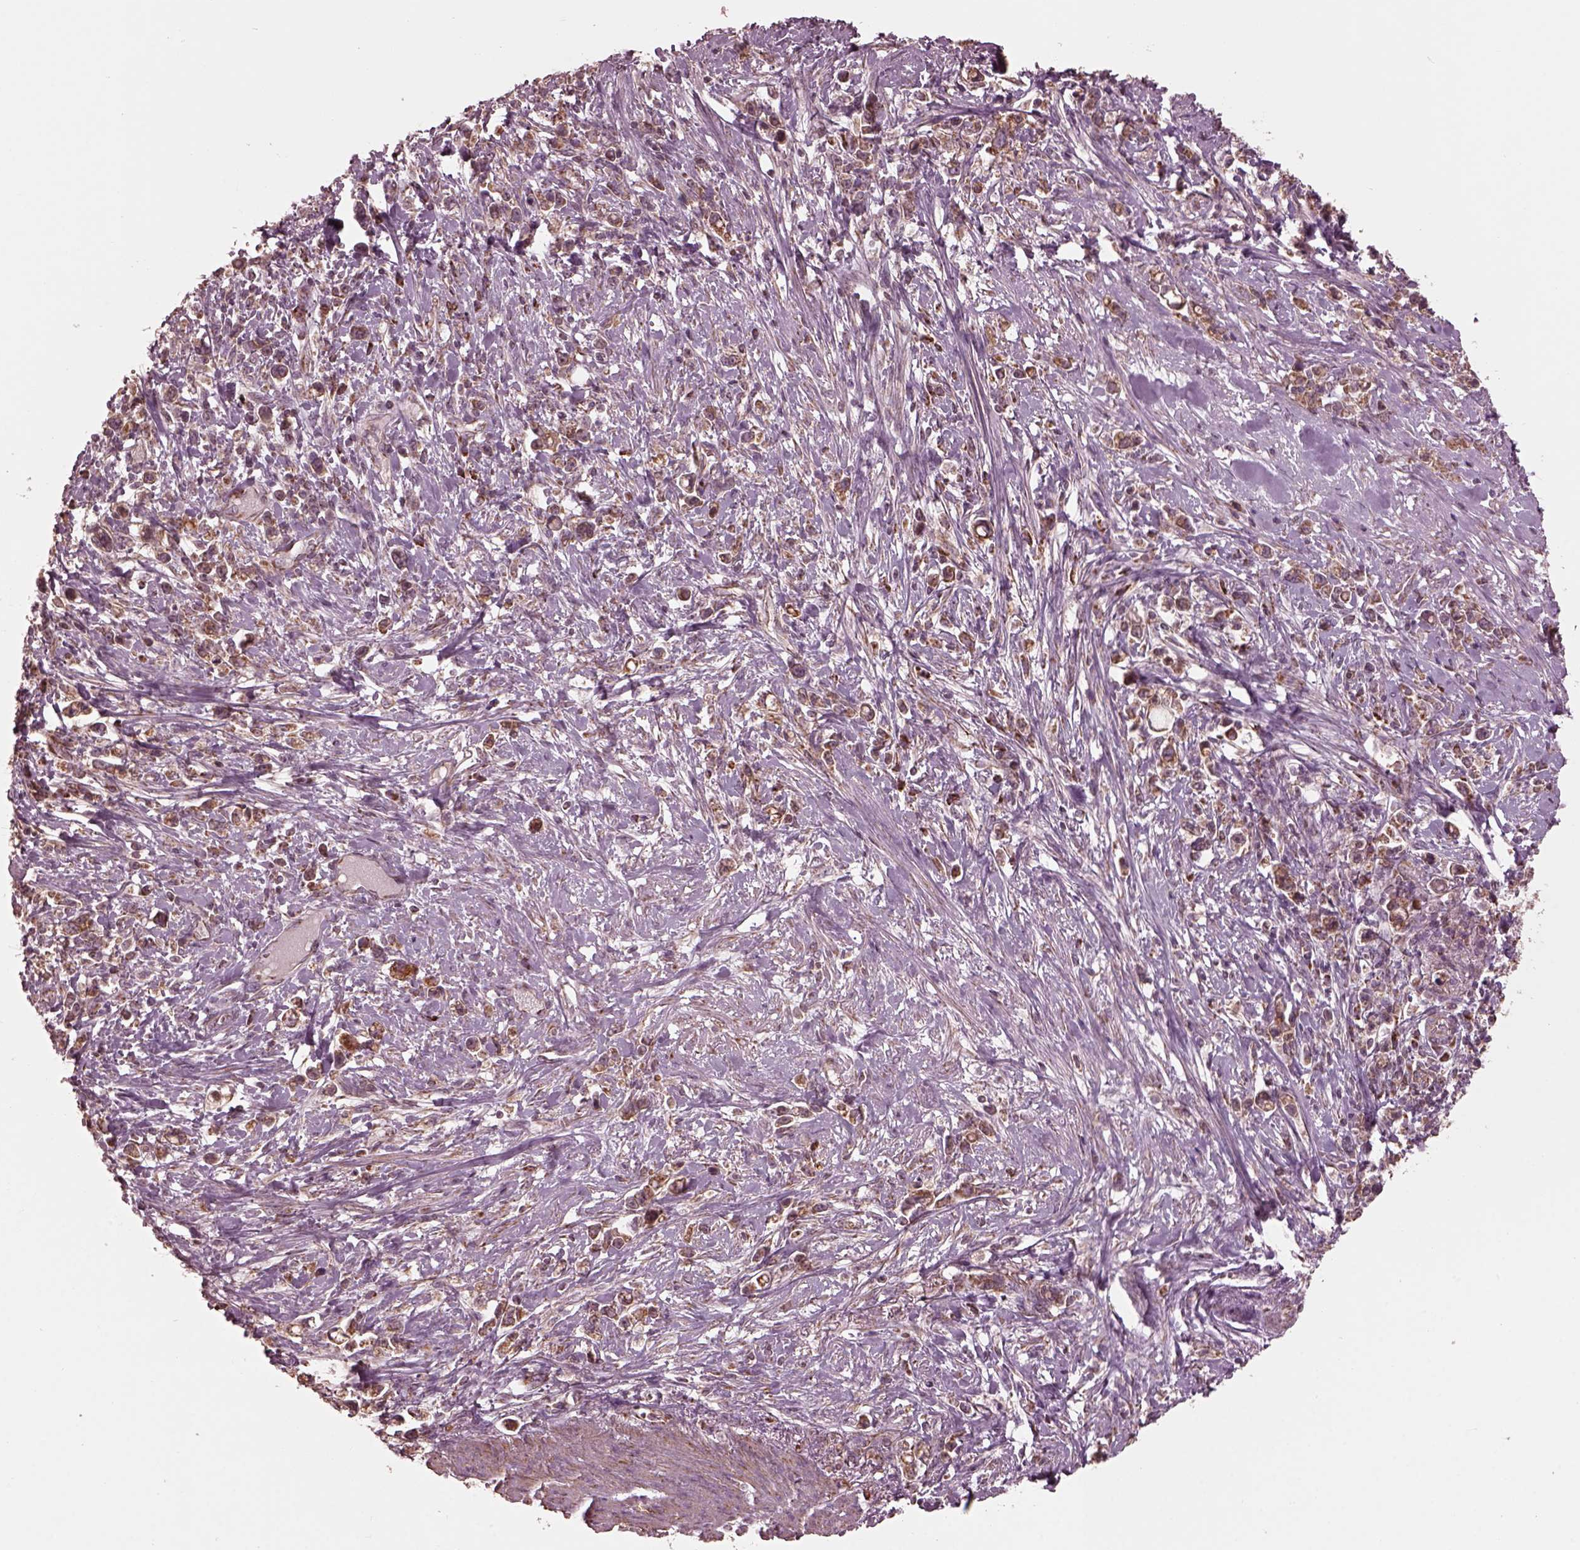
{"staining": {"intensity": "moderate", "quantity": "25%-75%", "location": "cytoplasmic/membranous"}, "tissue": "stomach cancer", "cell_type": "Tumor cells", "image_type": "cancer", "snomed": [{"axis": "morphology", "description": "Adenocarcinoma, NOS"}, {"axis": "topography", "description": "Stomach"}], "caption": "Immunohistochemistry (IHC) staining of stomach cancer (adenocarcinoma), which reveals medium levels of moderate cytoplasmic/membranous expression in approximately 25%-75% of tumor cells indicating moderate cytoplasmic/membranous protein expression. The staining was performed using DAB (brown) for protein detection and nuclei were counterstained in hematoxylin (blue).", "gene": "NDUFB10", "patient": {"sex": "male", "age": 63}}